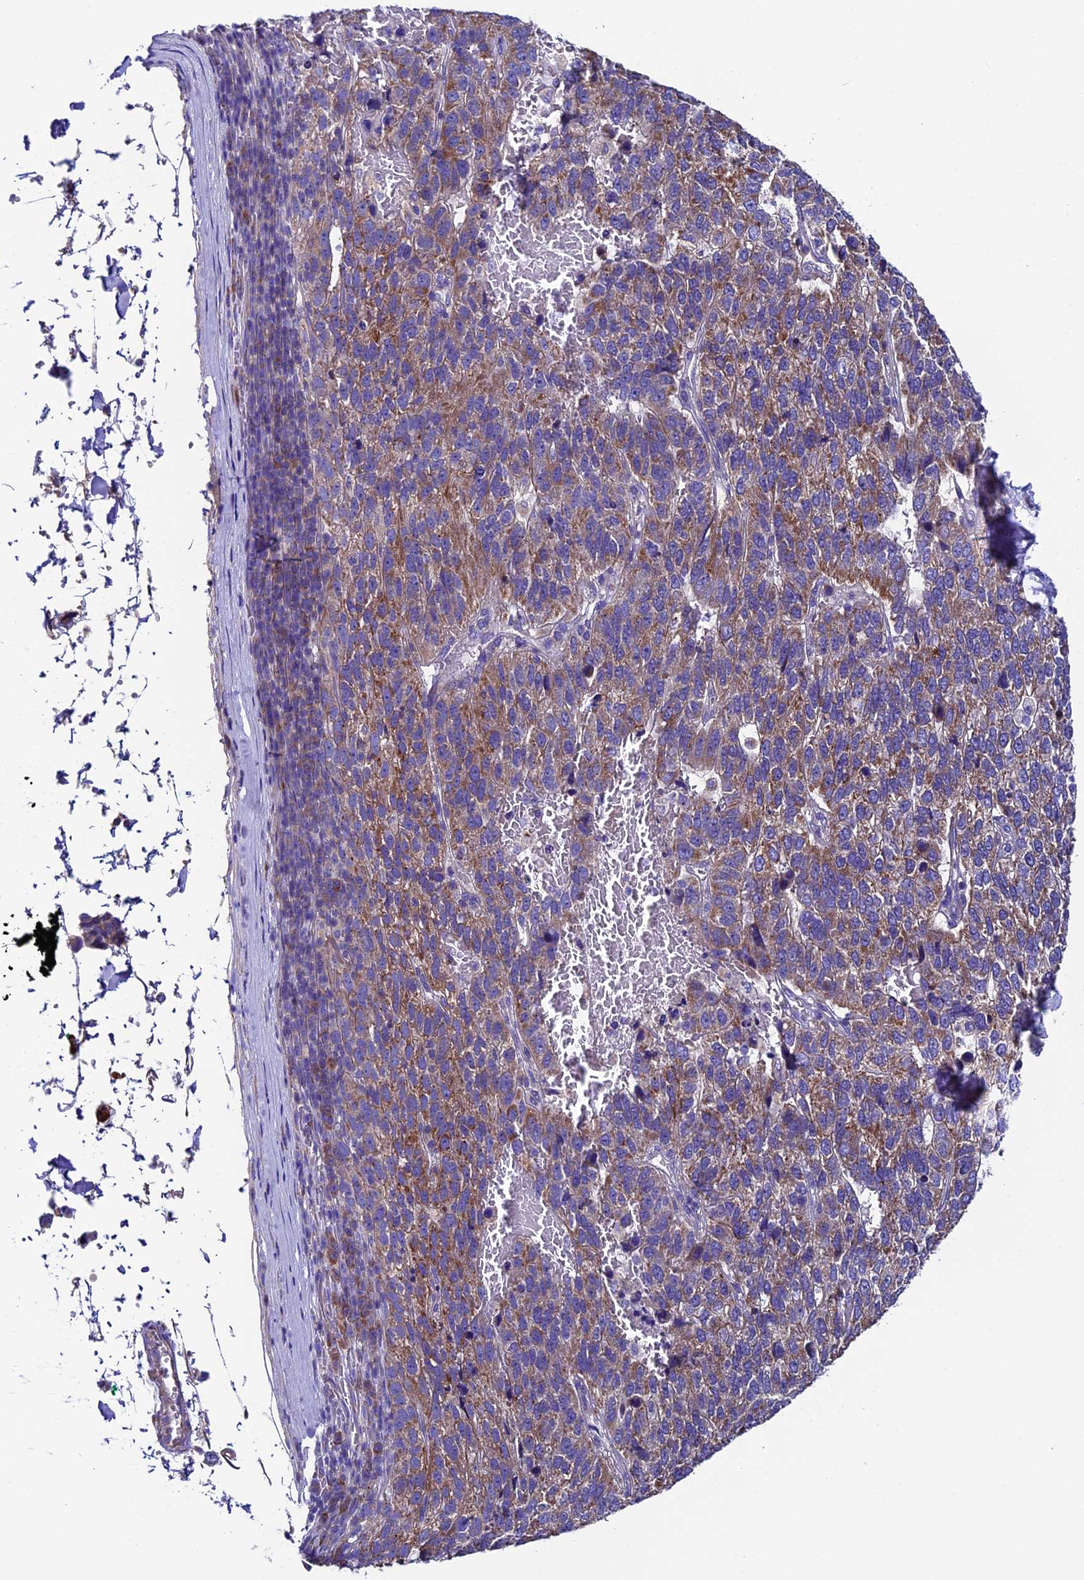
{"staining": {"intensity": "moderate", "quantity": ">75%", "location": "cytoplasmic/membranous"}, "tissue": "pancreatic cancer", "cell_type": "Tumor cells", "image_type": "cancer", "snomed": [{"axis": "morphology", "description": "Adenocarcinoma, NOS"}, {"axis": "topography", "description": "Pancreas"}], "caption": "IHC (DAB) staining of pancreatic adenocarcinoma demonstrates moderate cytoplasmic/membranous protein positivity in approximately >75% of tumor cells.", "gene": "COMTD1", "patient": {"sex": "female", "age": 61}}